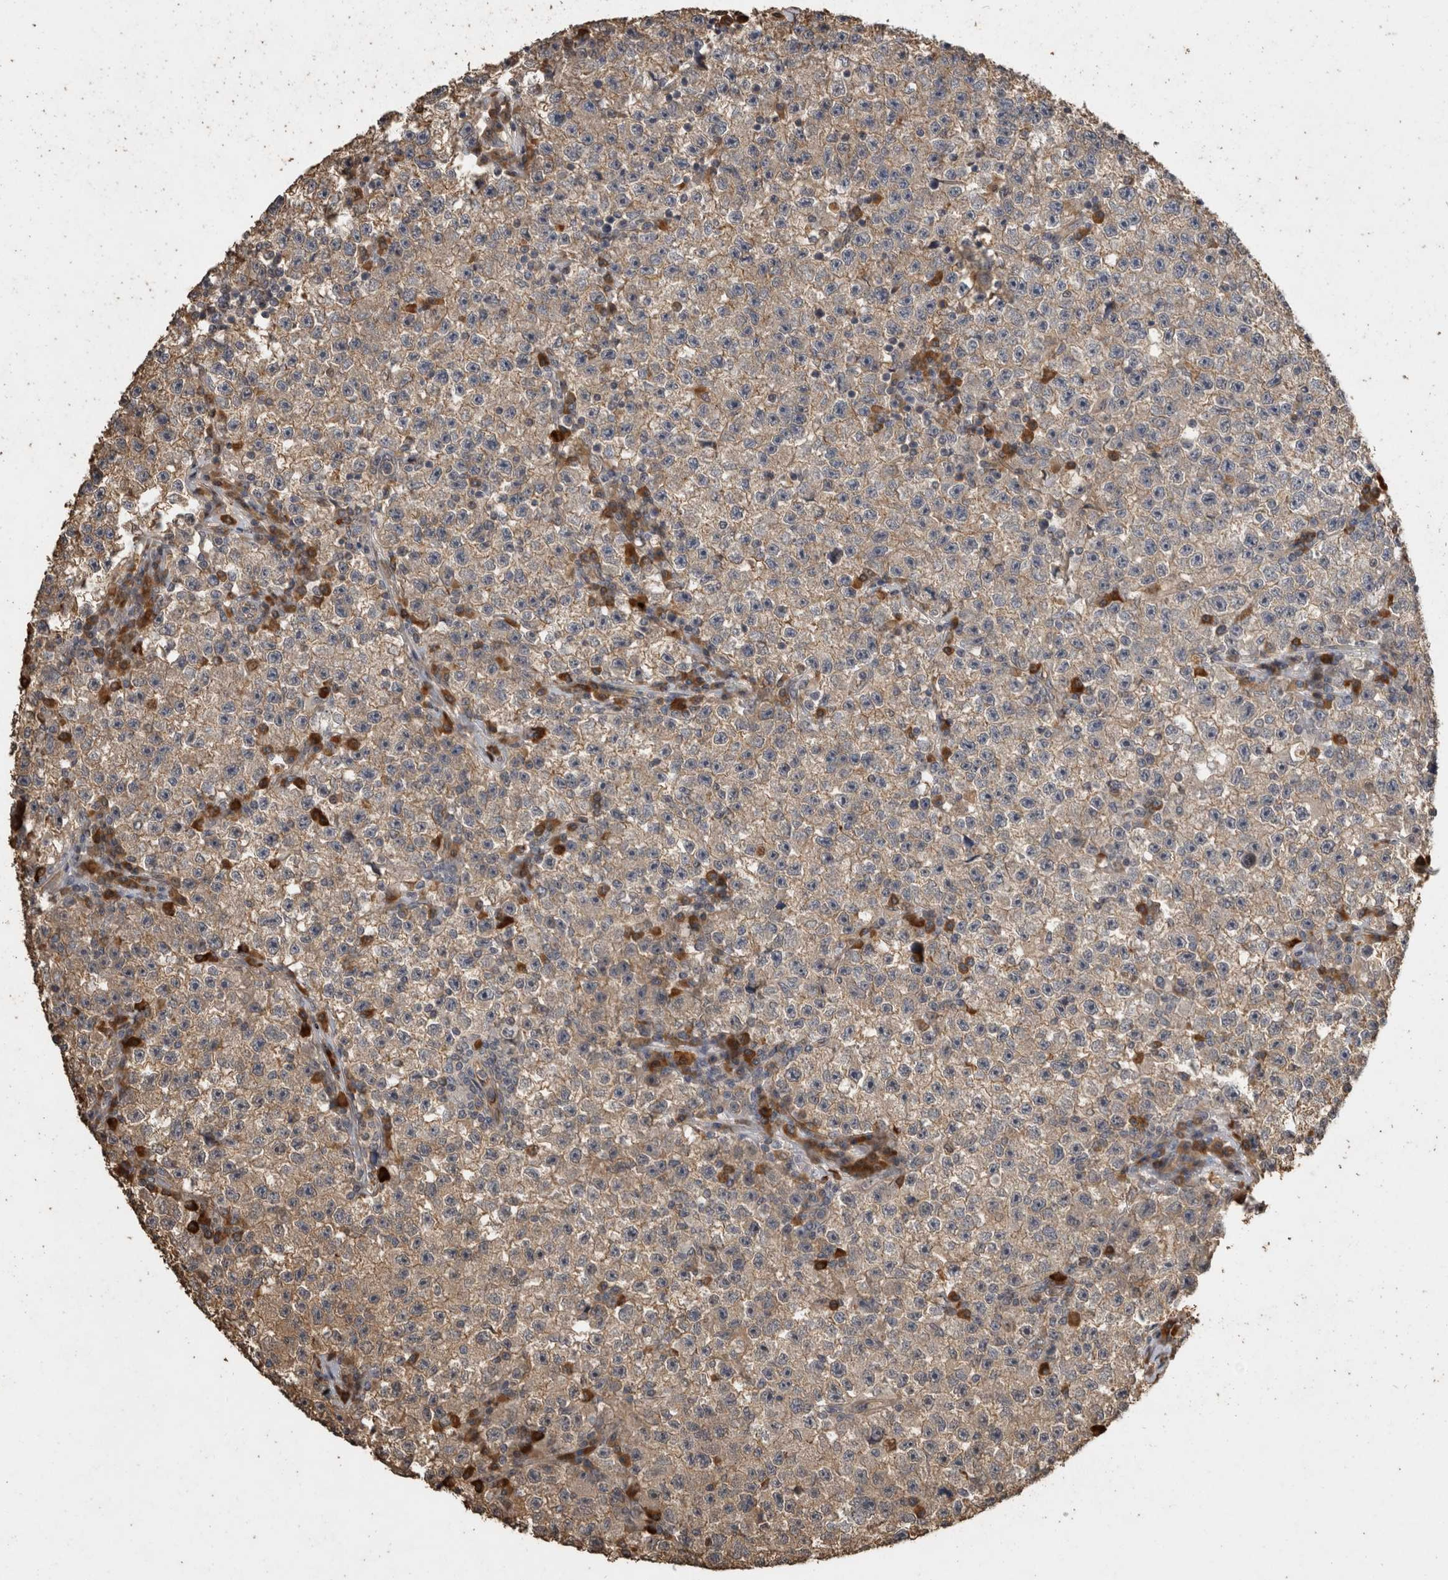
{"staining": {"intensity": "moderate", "quantity": ">75%", "location": "cytoplasmic/membranous"}, "tissue": "testis cancer", "cell_type": "Tumor cells", "image_type": "cancer", "snomed": [{"axis": "morphology", "description": "Seminoma, NOS"}, {"axis": "topography", "description": "Testis"}], "caption": "Seminoma (testis) stained with IHC reveals moderate cytoplasmic/membranous positivity in about >75% of tumor cells.", "gene": "RHPN1", "patient": {"sex": "male", "age": 22}}